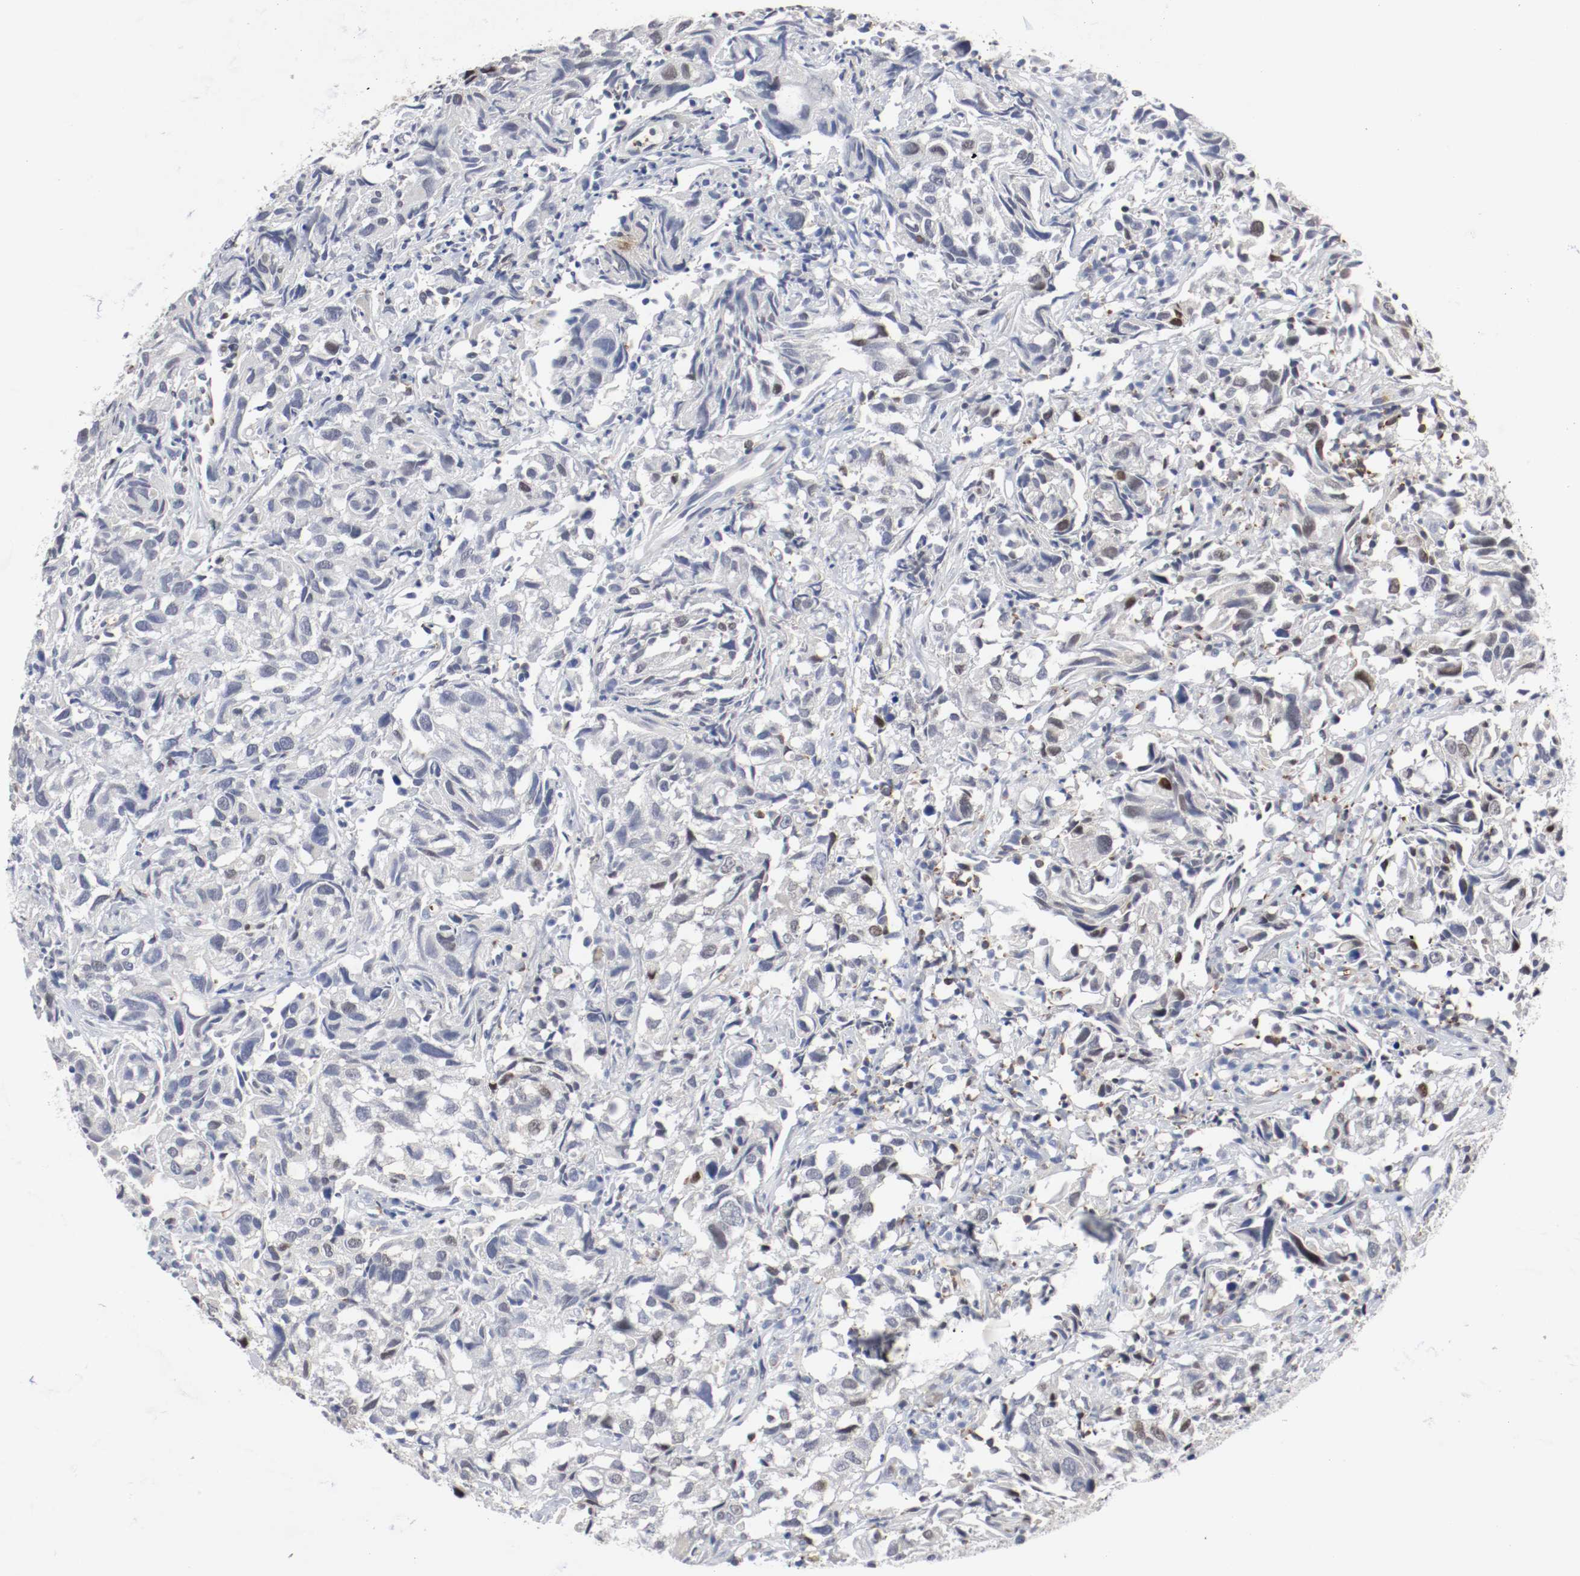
{"staining": {"intensity": "weak", "quantity": "25%-75%", "location": "nuclear"}, "tissue": "urothelial cancer", "cell_type": "Tumor cells", "image_type": "cancer", "snomed": [{"axis": "morphology", "description": "Urothelial carcinoma, High grade"}, {"axis": "topography", "description": "Urinary bladder"}], "caption": "This is a micrograph of IHC staining of urothelial carcinoma (high-grade), which shows weak positivity in the nuclear of tumor cells.", "gene": "JUND", "patient": {"sex": "female", "age": 75}}